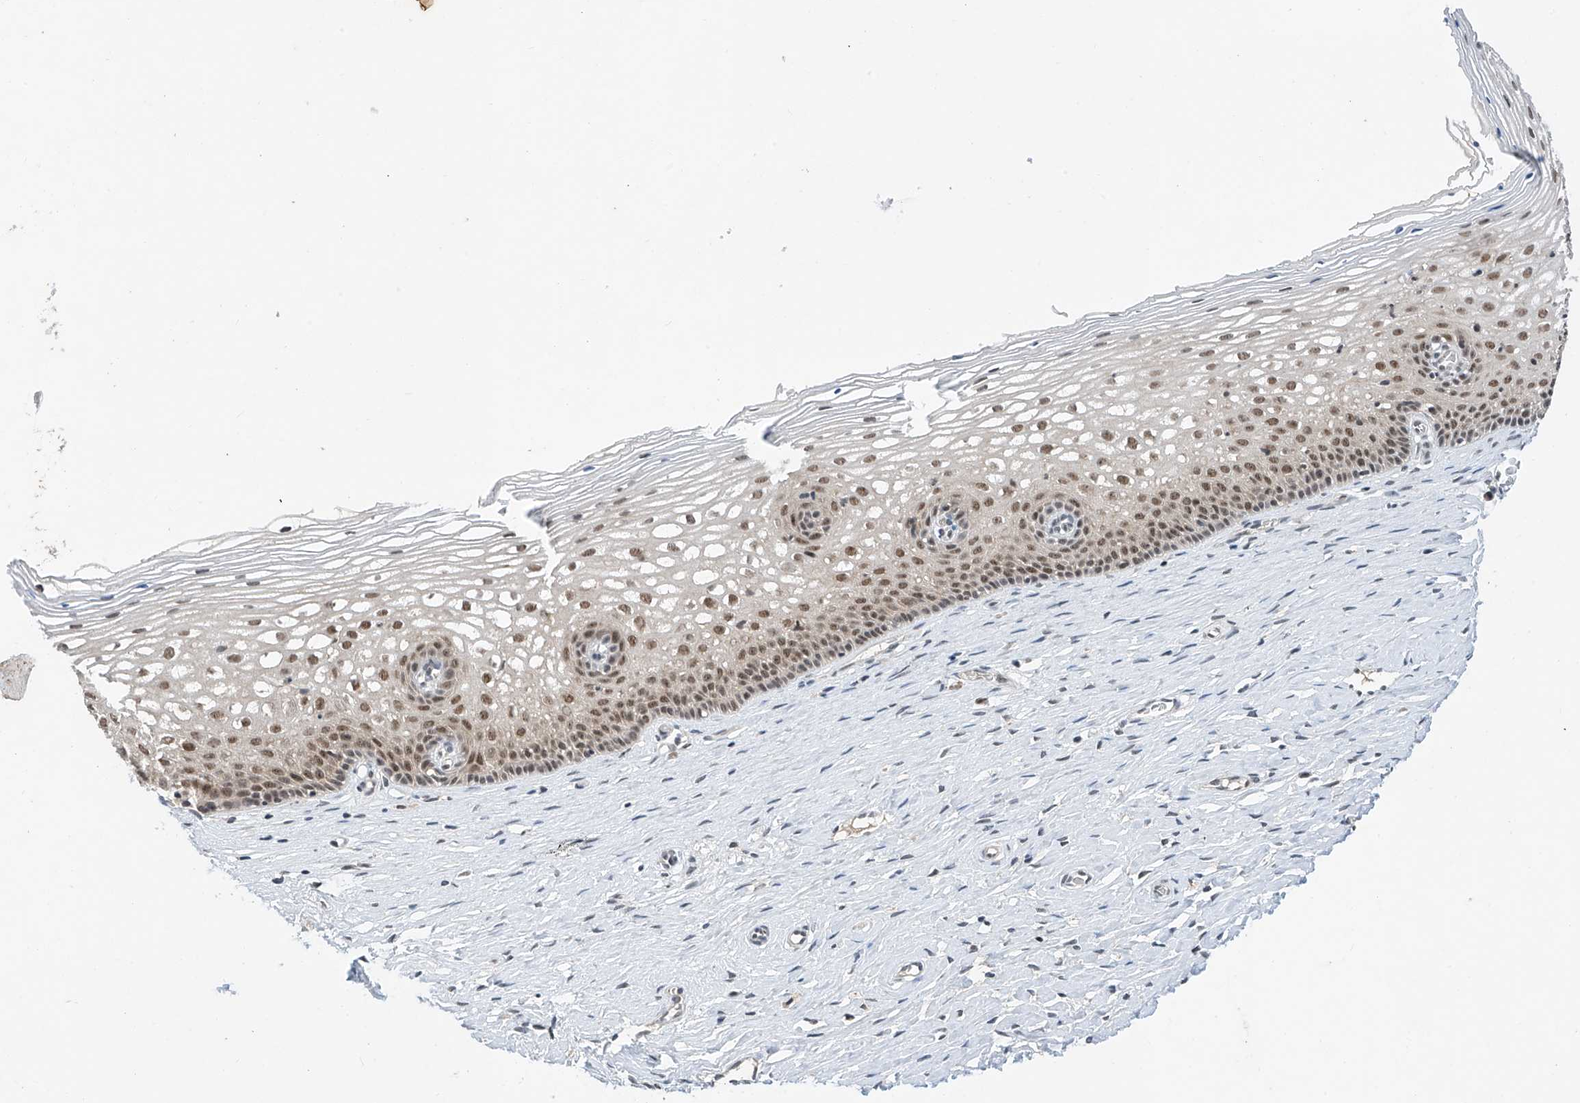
{"staining": {"intensity": "moderate", "quantity": ">75%", "location": "nuclear"}, "tissue": "cervix", "cell_type": "Glandular cells", "image_type": "normal", "snomed": [{"axis": "morphology", "description": "Normal tissue, NOS"}, {"axis": "topography", "description": "Cervix"}], "caption": "Immunohistochemistry (IHC) staining of benign cervix, which displays medium levels of moderate nuclear staining in approximately >75% of glandular cells indicating moderate nuclear protein expression. The staining was performed using DAB (3,3'-diaminobenzidine) (brown) for protein detection and nuclei were counterstained in hematoxylin (blue).", "gene": "RPAIN", "patient": {"sex": "female", "age": 33}}